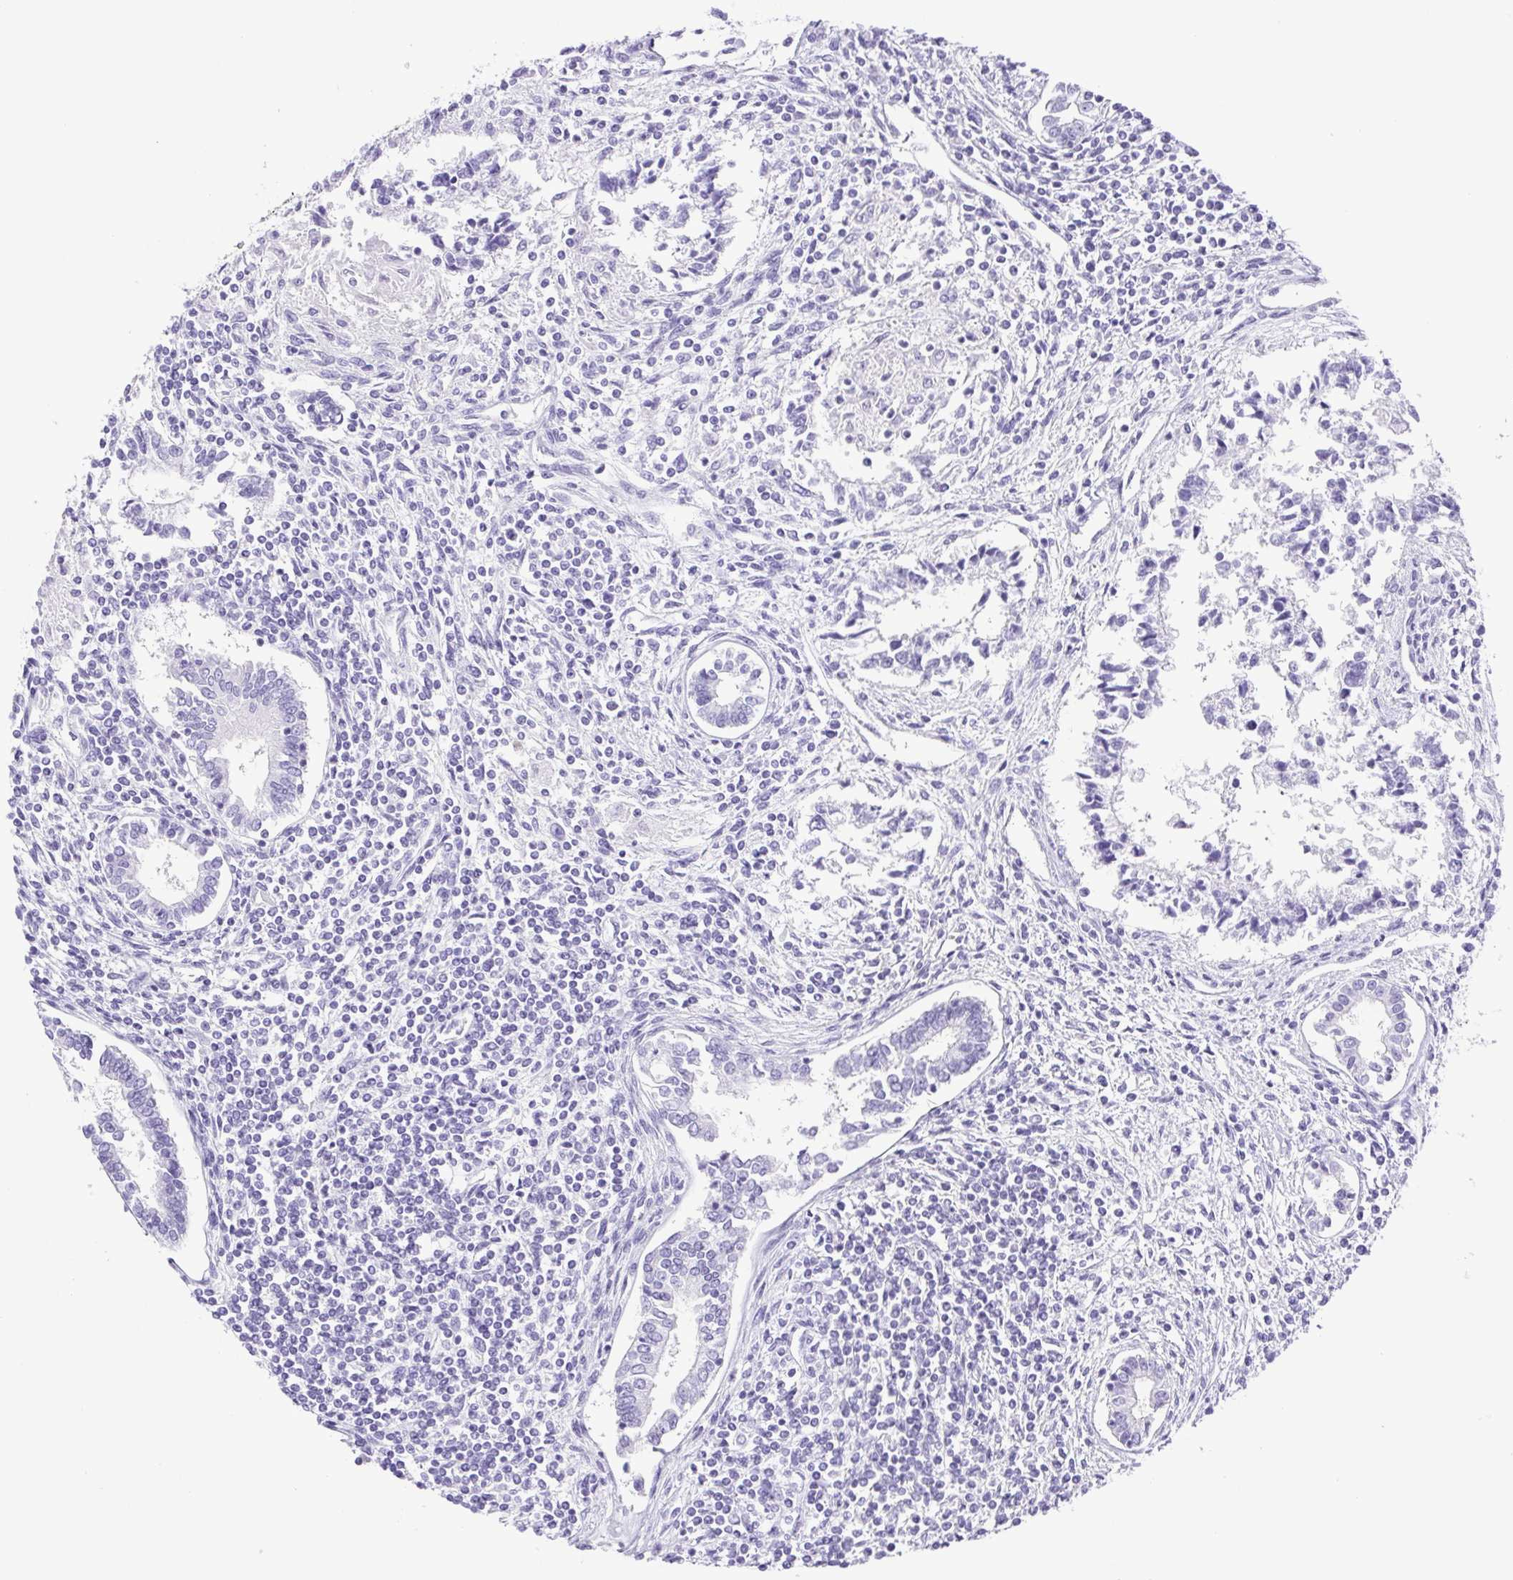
{"staining": {"intensity": "negative", "quantity": "none", "location": "none"}, "tissue": "testis cancer", "cell_type": "Tumor cells", "image_type": "cancer", "snomed": [{"axis": "morphology", "description": "Carcinoma, Embryonal, NOS"}, {"axis": "topography", "description": "Testis"}], "caption": "High power microscopy photomicrograph of an IHC histopathology image of embryonal carcinoma (testis), revealing no significant expression in tumor cells. (Immunohistochemistry (ihc), brightfield microscopy, high magnification).", "gene": "CDSN", "patient": {"sex": "male", "age": 37}}